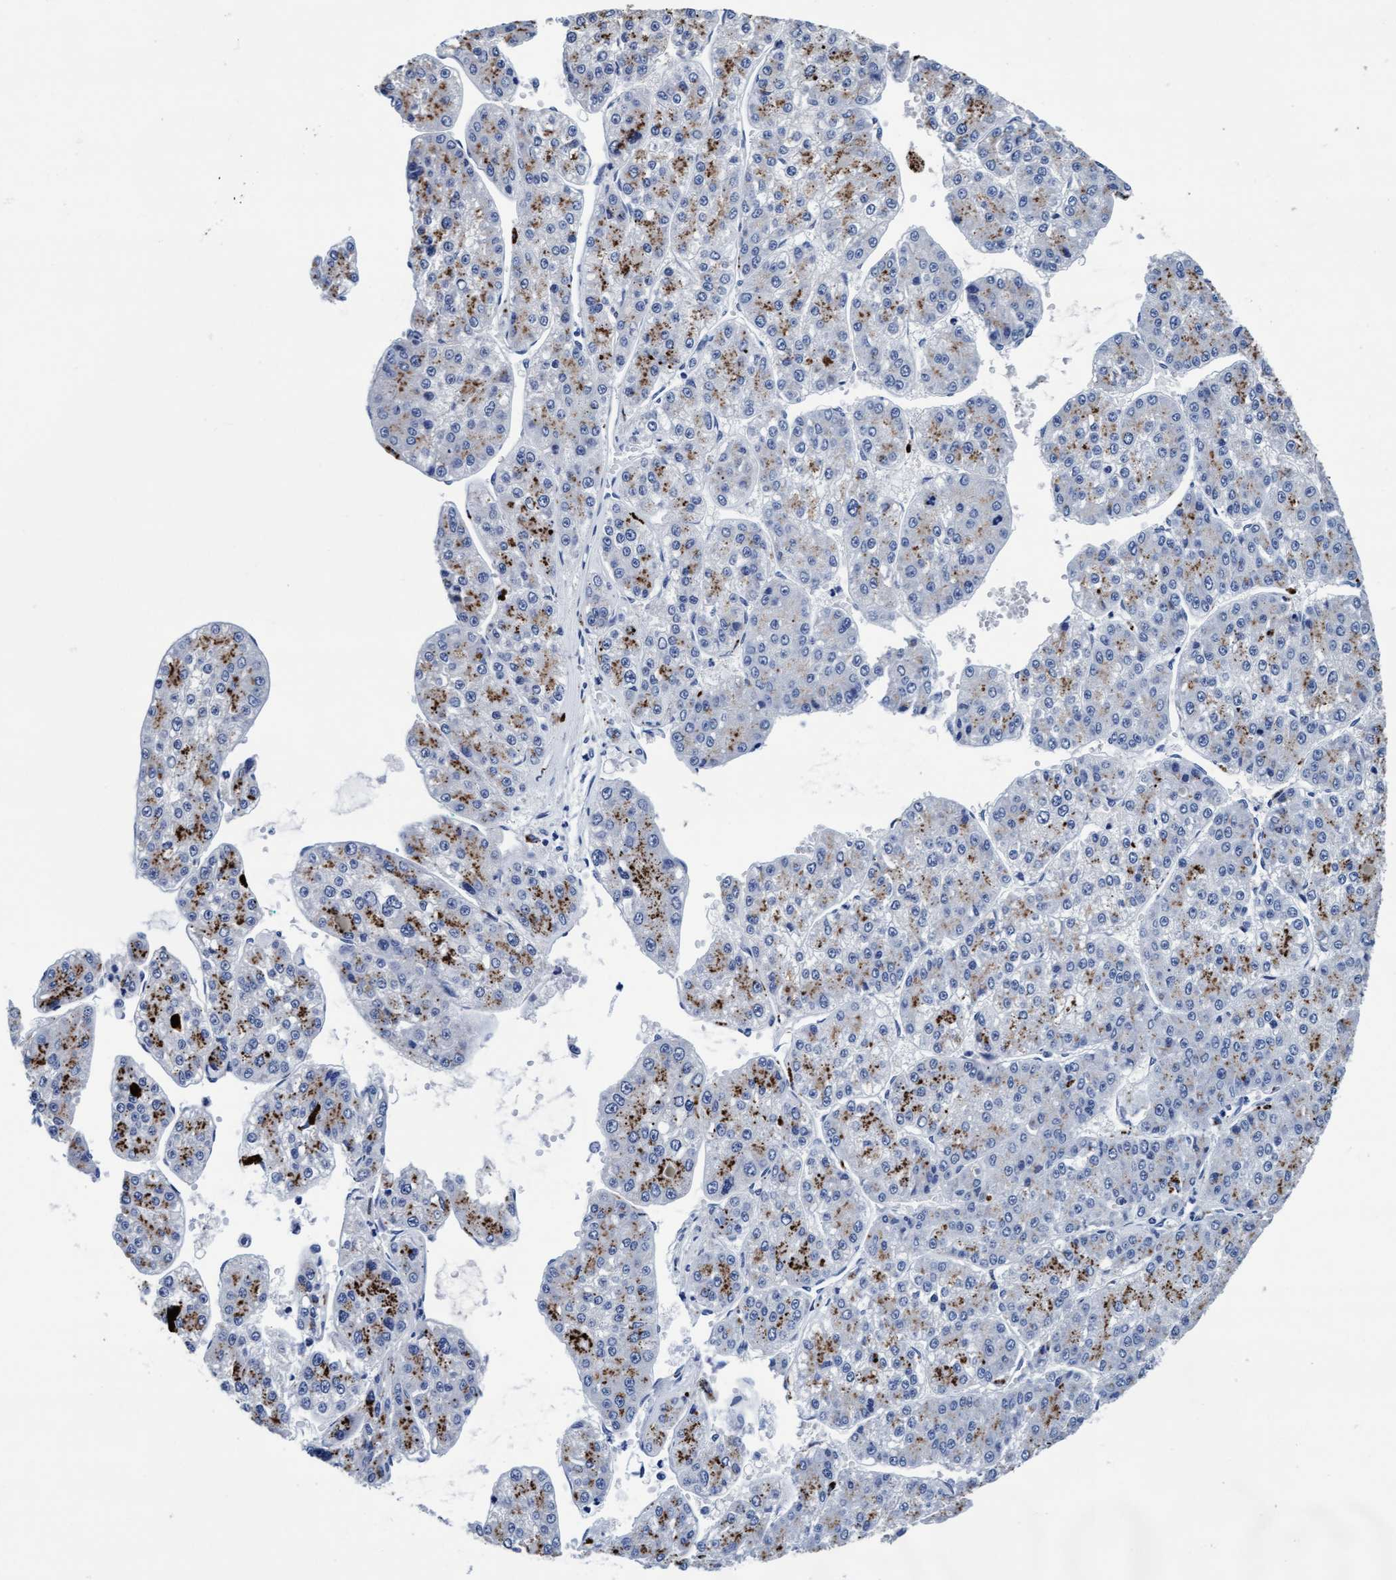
{"staining": {"intensity": "moderate", "quantity": "25%-75%", "location": "cytoplasmic/membranous"}, "tissue": "liver cancer", "cell_type": "Tumor cells", "image_type": "cancer", "snomed": [{"axis": "morphology", "description": "Carcinoma, Hepatocellular, NOS"}, {"axis": "topography", "description": "Liver"}], "caption": "High-power microscopy captured an immunohistochemistry micrograph of liver cancer, revealing moderate cytoplasmic/membranous positivity in approximately 25%-75% of tumor cells.", "gene": "ARSG", "patient": {"sex": "female", "age": 73}}